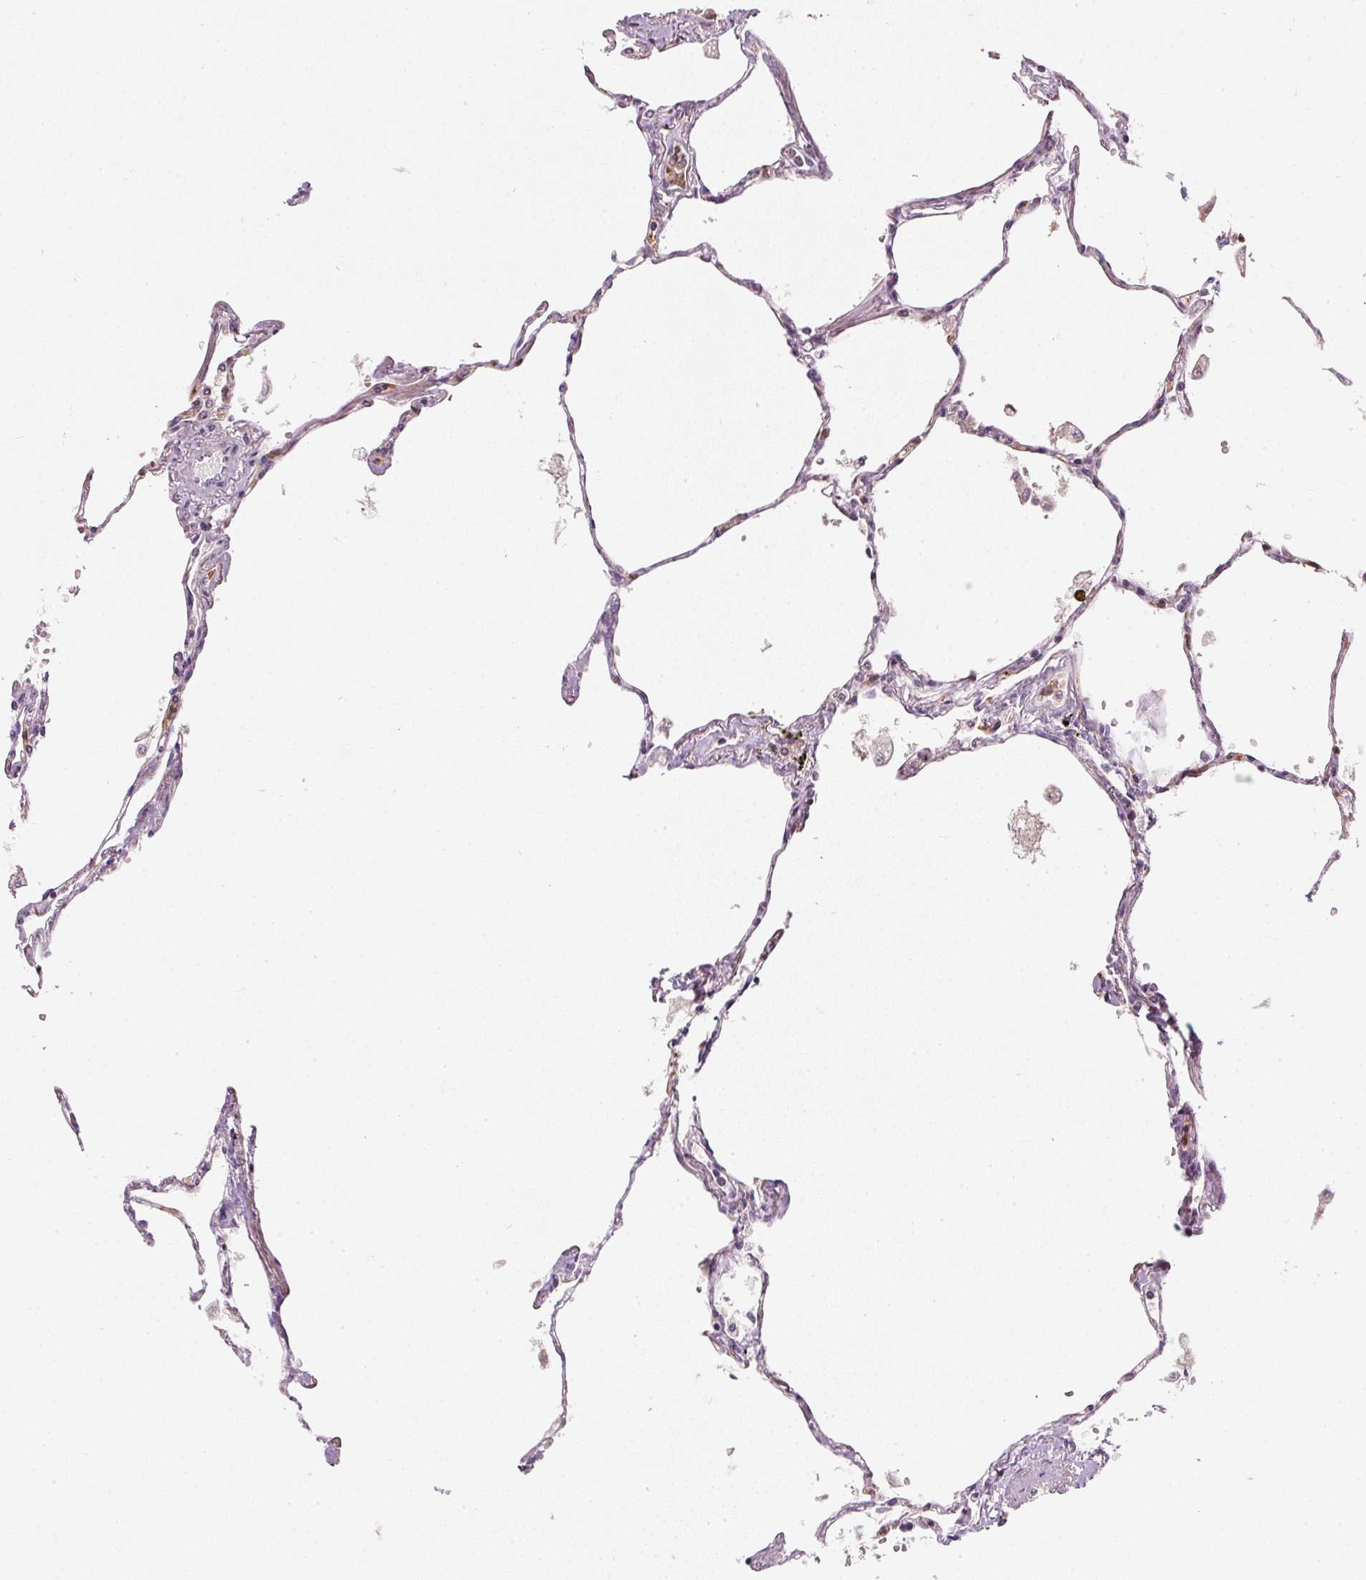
{"staining": {"intensity": "weak", "quantity": "25%-75%", "location": "cytoplasmic/membranous"}, "tissue": "lung", "cell_type": "Alveolar cells", "image_type": "normal", "snomed": [{"axis": "morphology", "description": "Normal tissue, NOS"}, {"axis": "topography", "description": "Lung"}], "caption": "The immunohistochemical stain highlights weak cytoplasmic/membranous expression in alveolar cells of normal lung.", "gene": "CTTNBP2", "patient": {"sex": "female", "age": 67}}